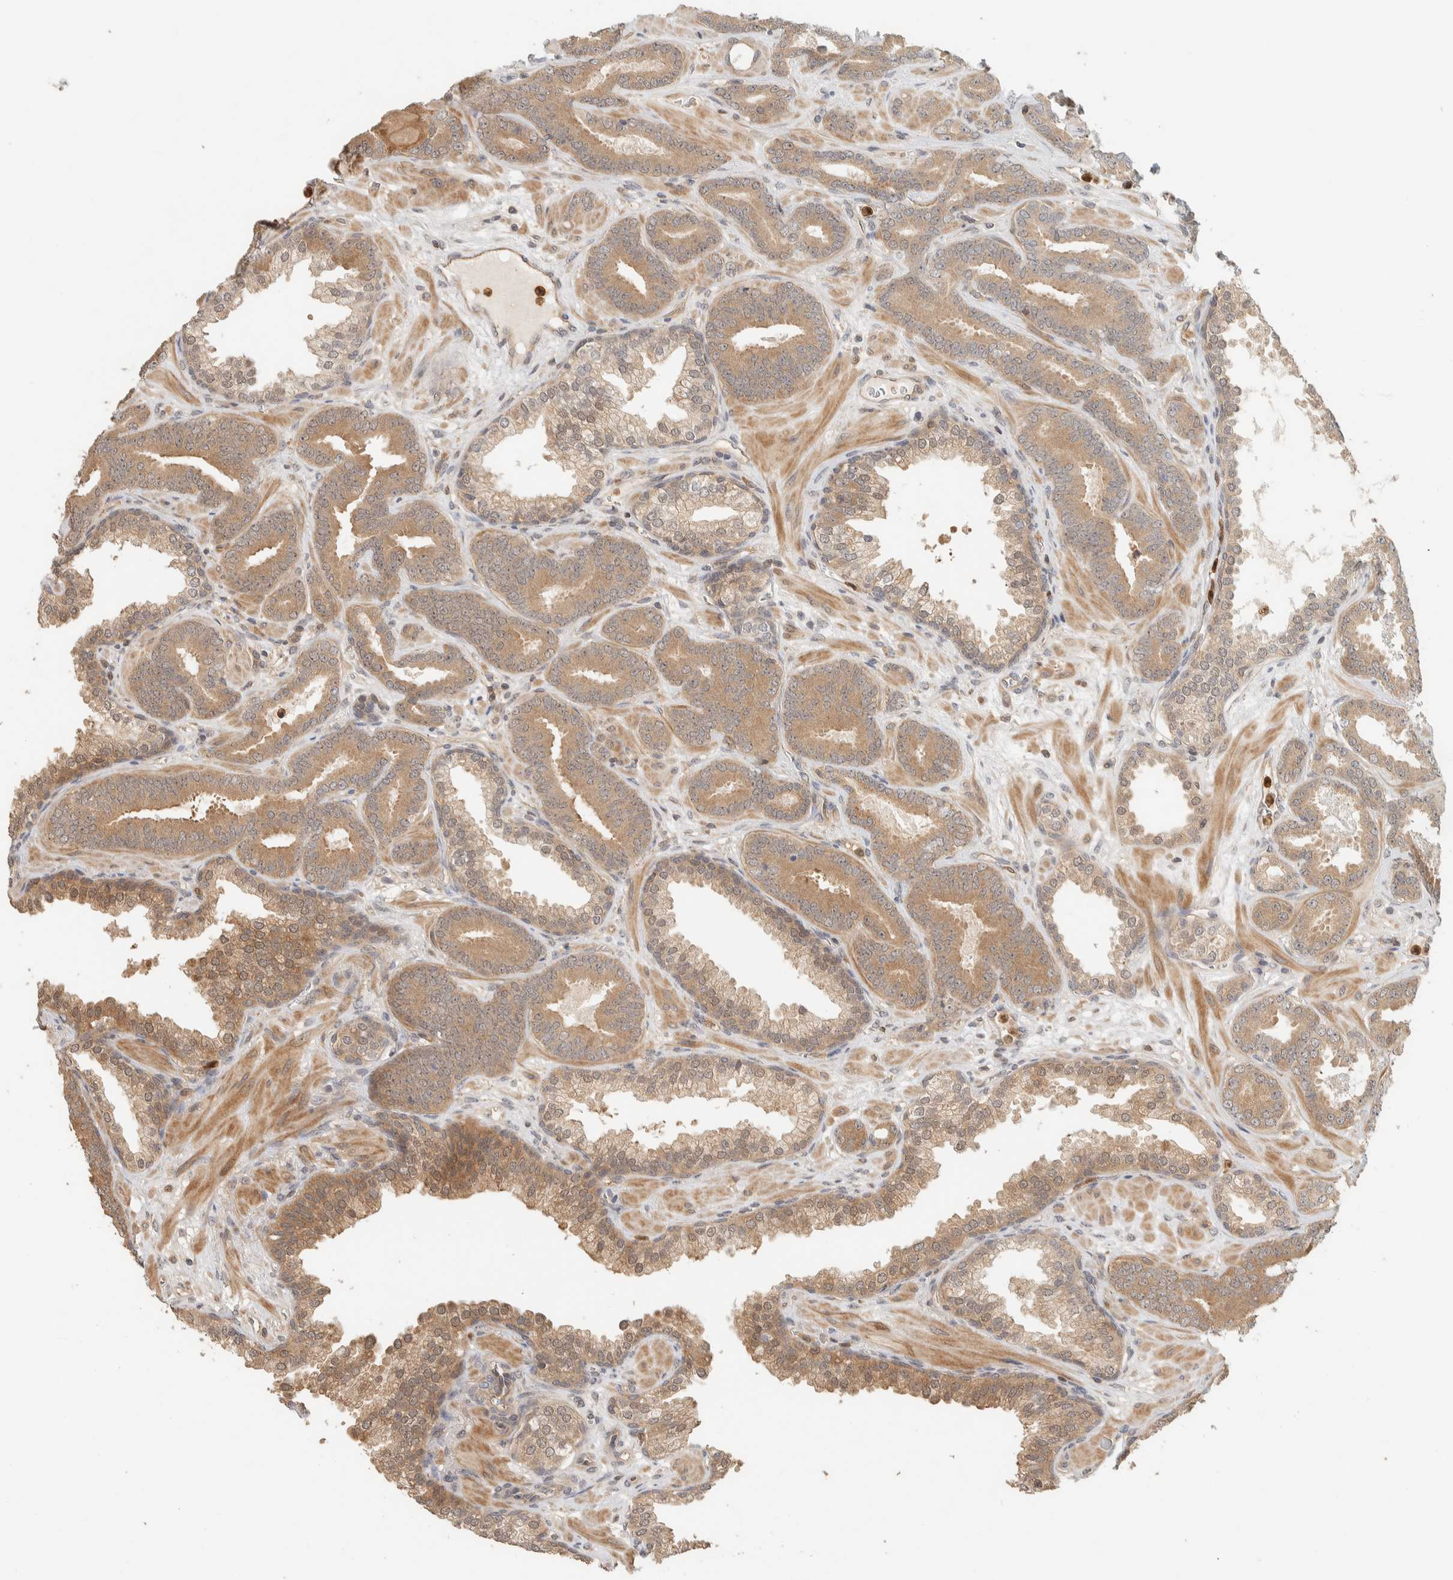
{"staining": {"intensity": "moderate", "quantity": ">75%", "location": "cytoplasmic/membranous"}, "tissue": "prostate cancer", "cell_type": "Tumor cells", "image_type": "cancer", "snomed": [{"axis": "morphology", "description": "Adenocarcinoma, Low grade"}, {"axis": "topography", "description": "Prostate"}], "caption": "Immunohistochemistry (IHC) histopathology image of human prostate cancer (adenocarcinoma (low-grade)) stained for a protein (brown), which shows medium levels of moderate cytoplasmic/membranous staining in about >75% of tumor cells.", "gene": "ADSS2", "patient": {"sex": "male", "age": 62}}